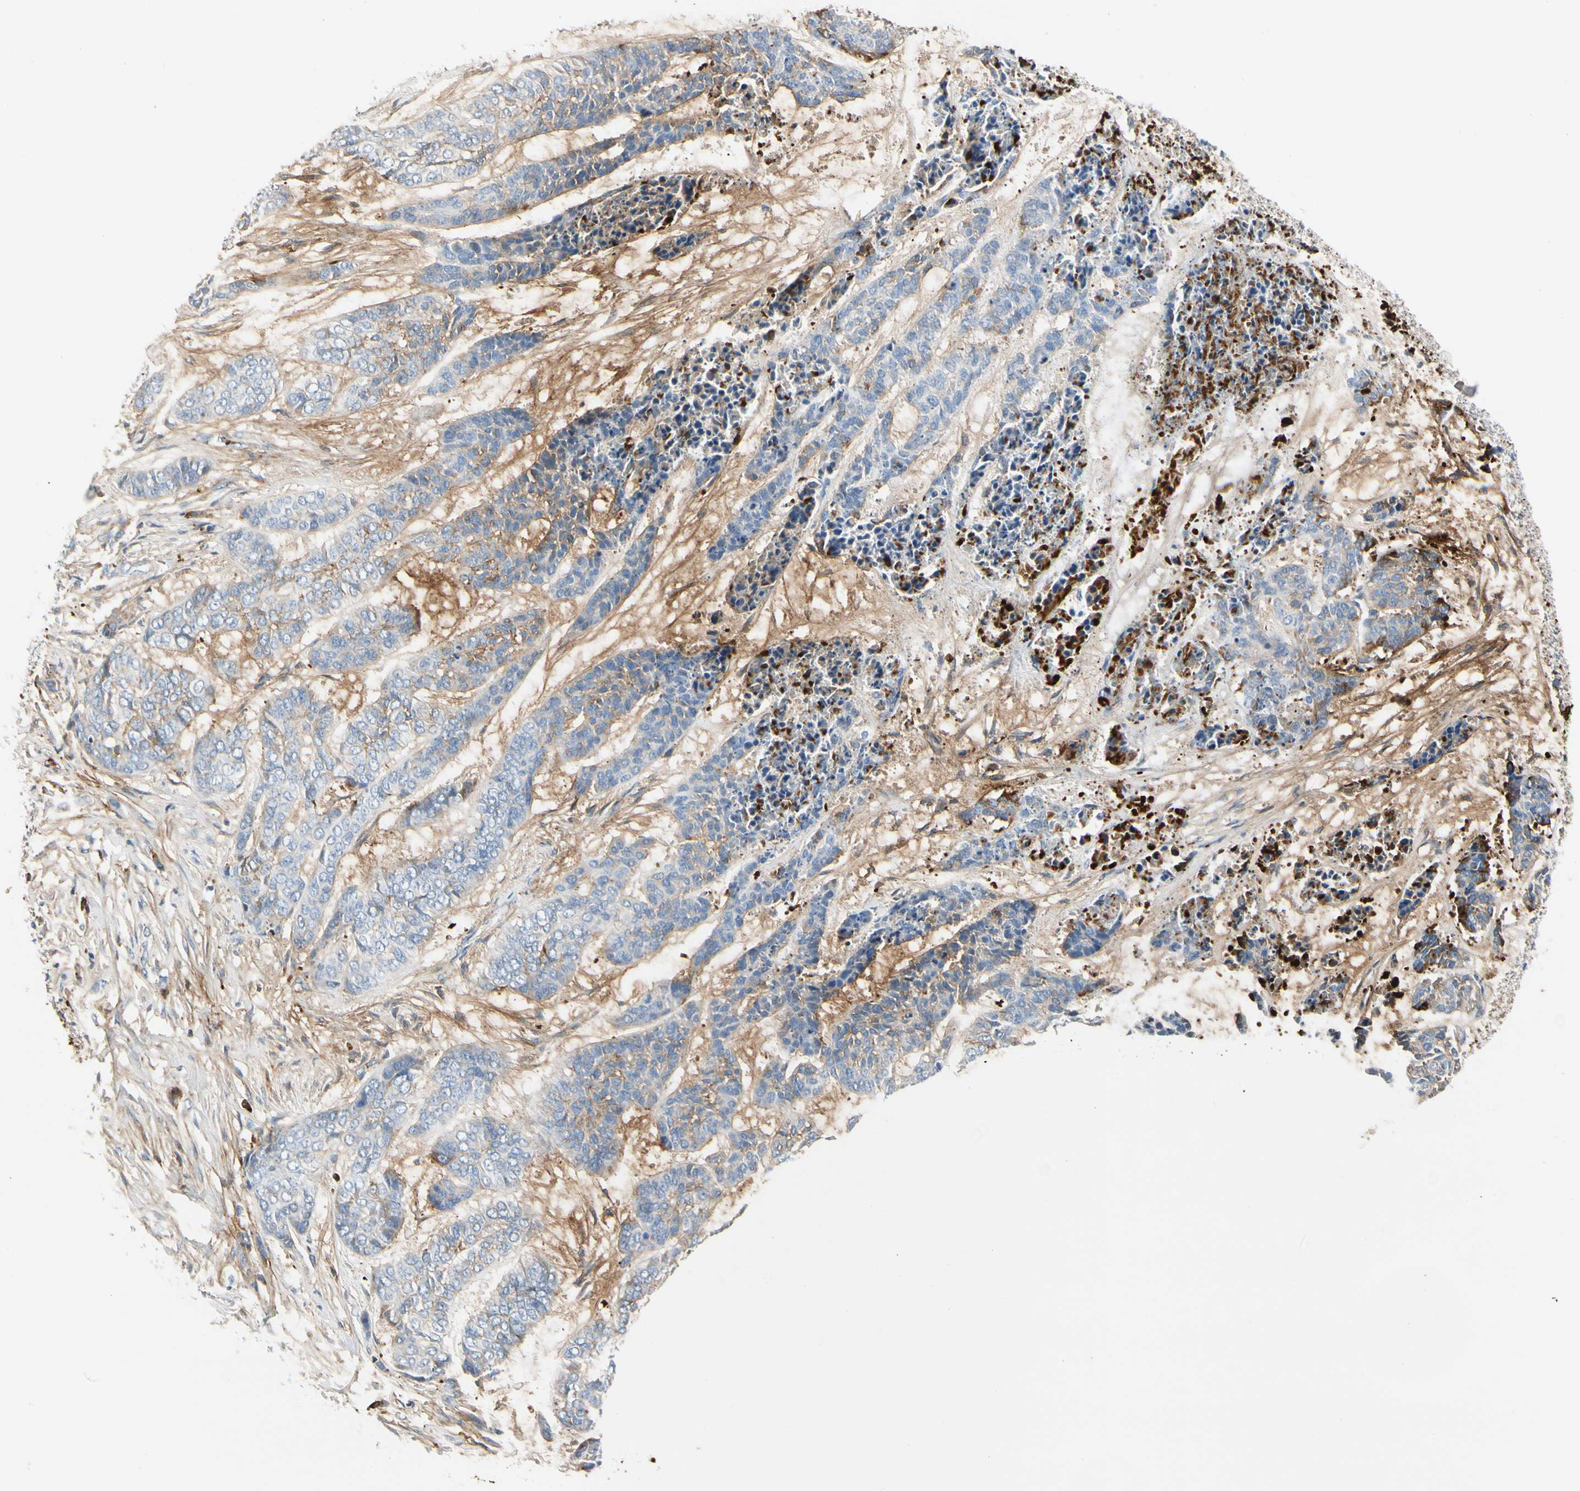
{"staining": {"intensity": "weak", "quantity": "25%-75%", "location": "cytoplasmic/membranous"}, "tissue": "skin cancer", "cell_type": "Tumor cells", "image_type": "cancer", "snomed": [{"axis": "morphology", "description": "Basal cell carcinoma"}, {"axis": "topography", "description": "Skin"}], "caption": "An immunohistochemistry (IHC) histopathology image of neoplastic tissue is shown. Protein staining in brown highlights weak cytoplasmic/membranous positivity in skin cancer (basal cell carcinoma) within tumor cells.", "gene": "FGB", "patient": {"sex": "female", "age": 64}}